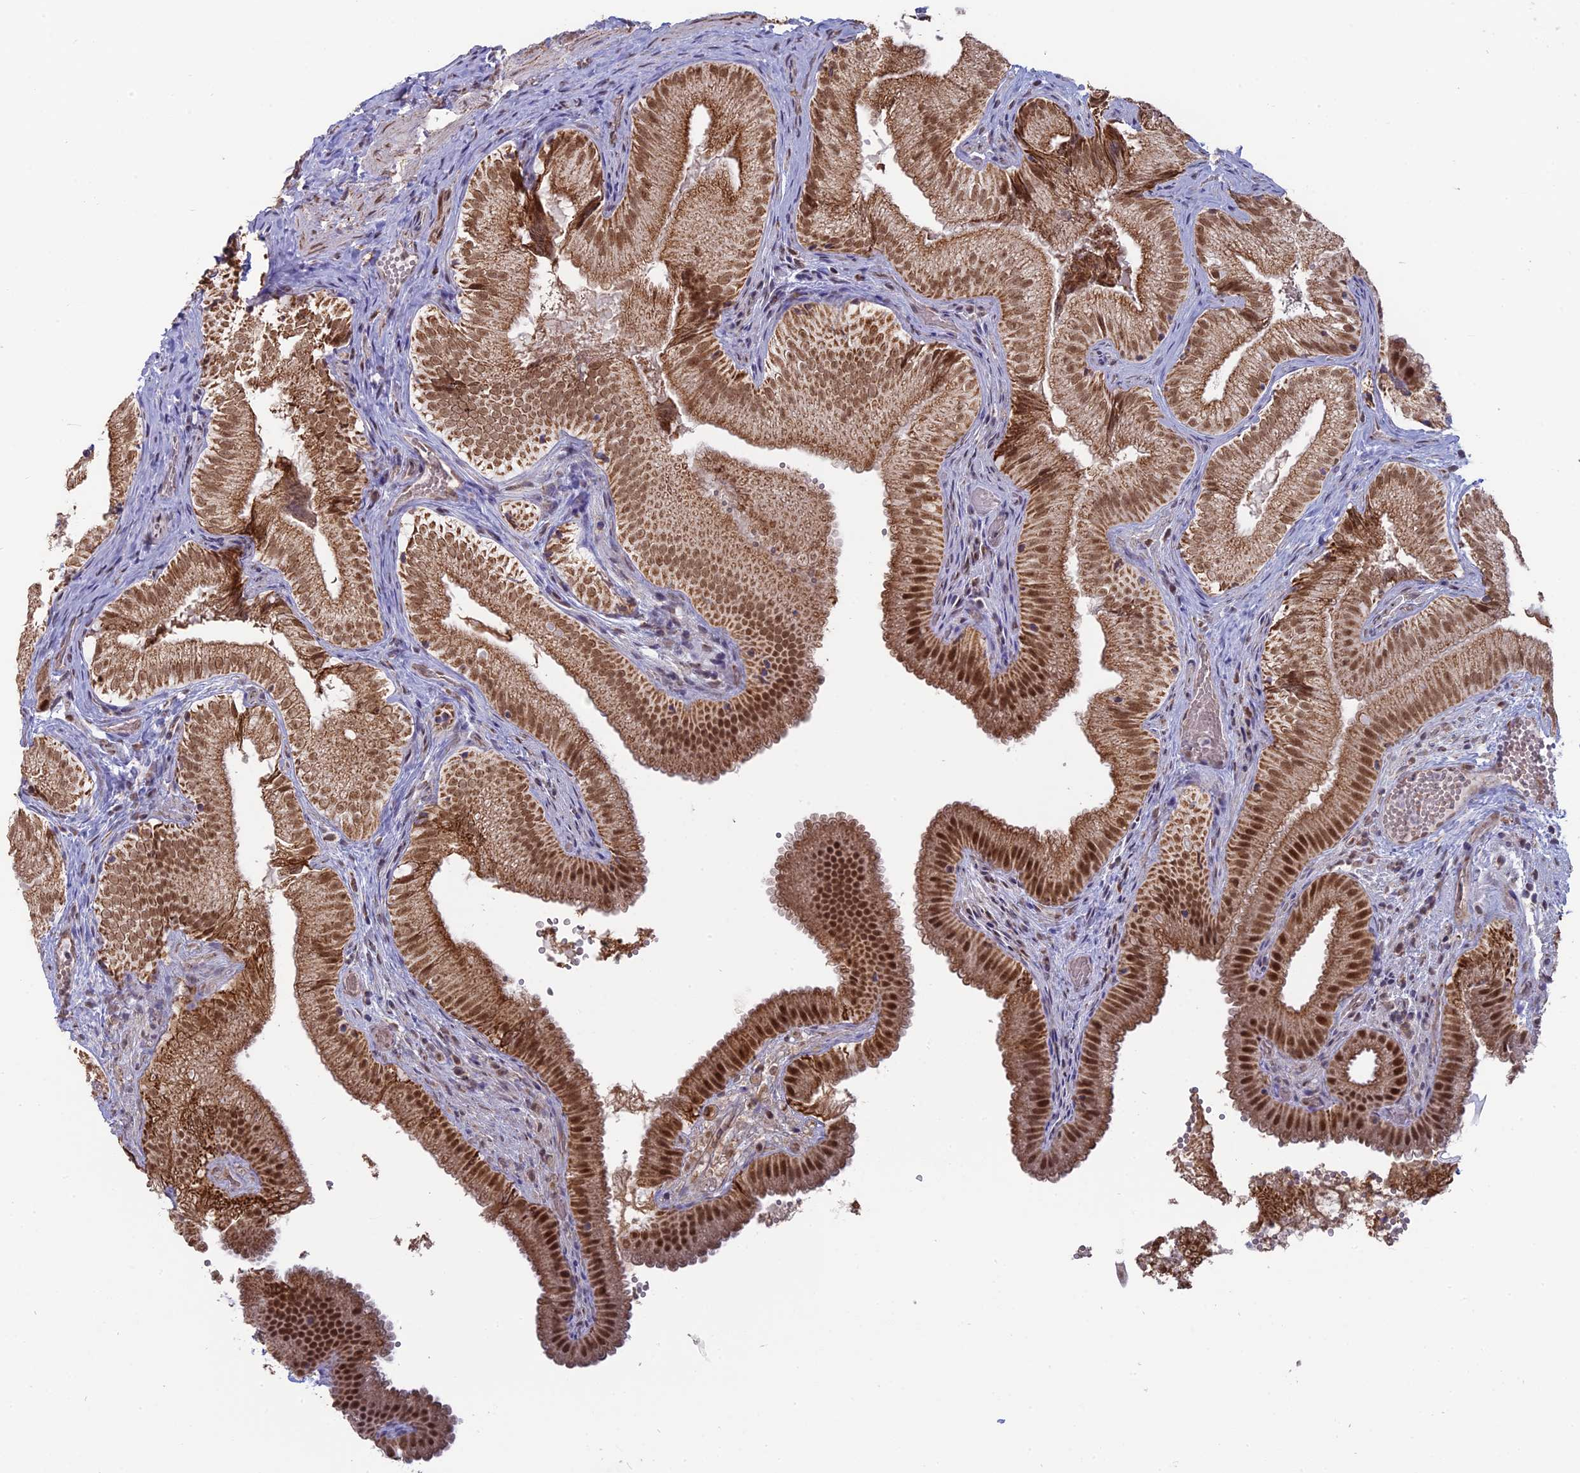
{"staining": {"intensity": "moderate", "quantity": ">75%", "location": "cytoplasmic/membranous,nuclear"}, "tissue": "gallbladder", "cell_type": "Glandular cells", "image_type": "normal", "snomed": [{"axis": "morphology", "description": "Normal tissue, NOS"}, {"axis": "topography", "description": "Gallbladder"}], "caption": "Glandular cells show medium levels of moderate cytoplasmic/membranous,nuclear positivity in about >75% of cells in normal human gallbladder. (DAB (3,3'-diaminobenzidine) = brown stain, brightfield microscopy at high magnification).", "gene": "ARHGAP40", "patient": {"sex": "female", "age": 30}}